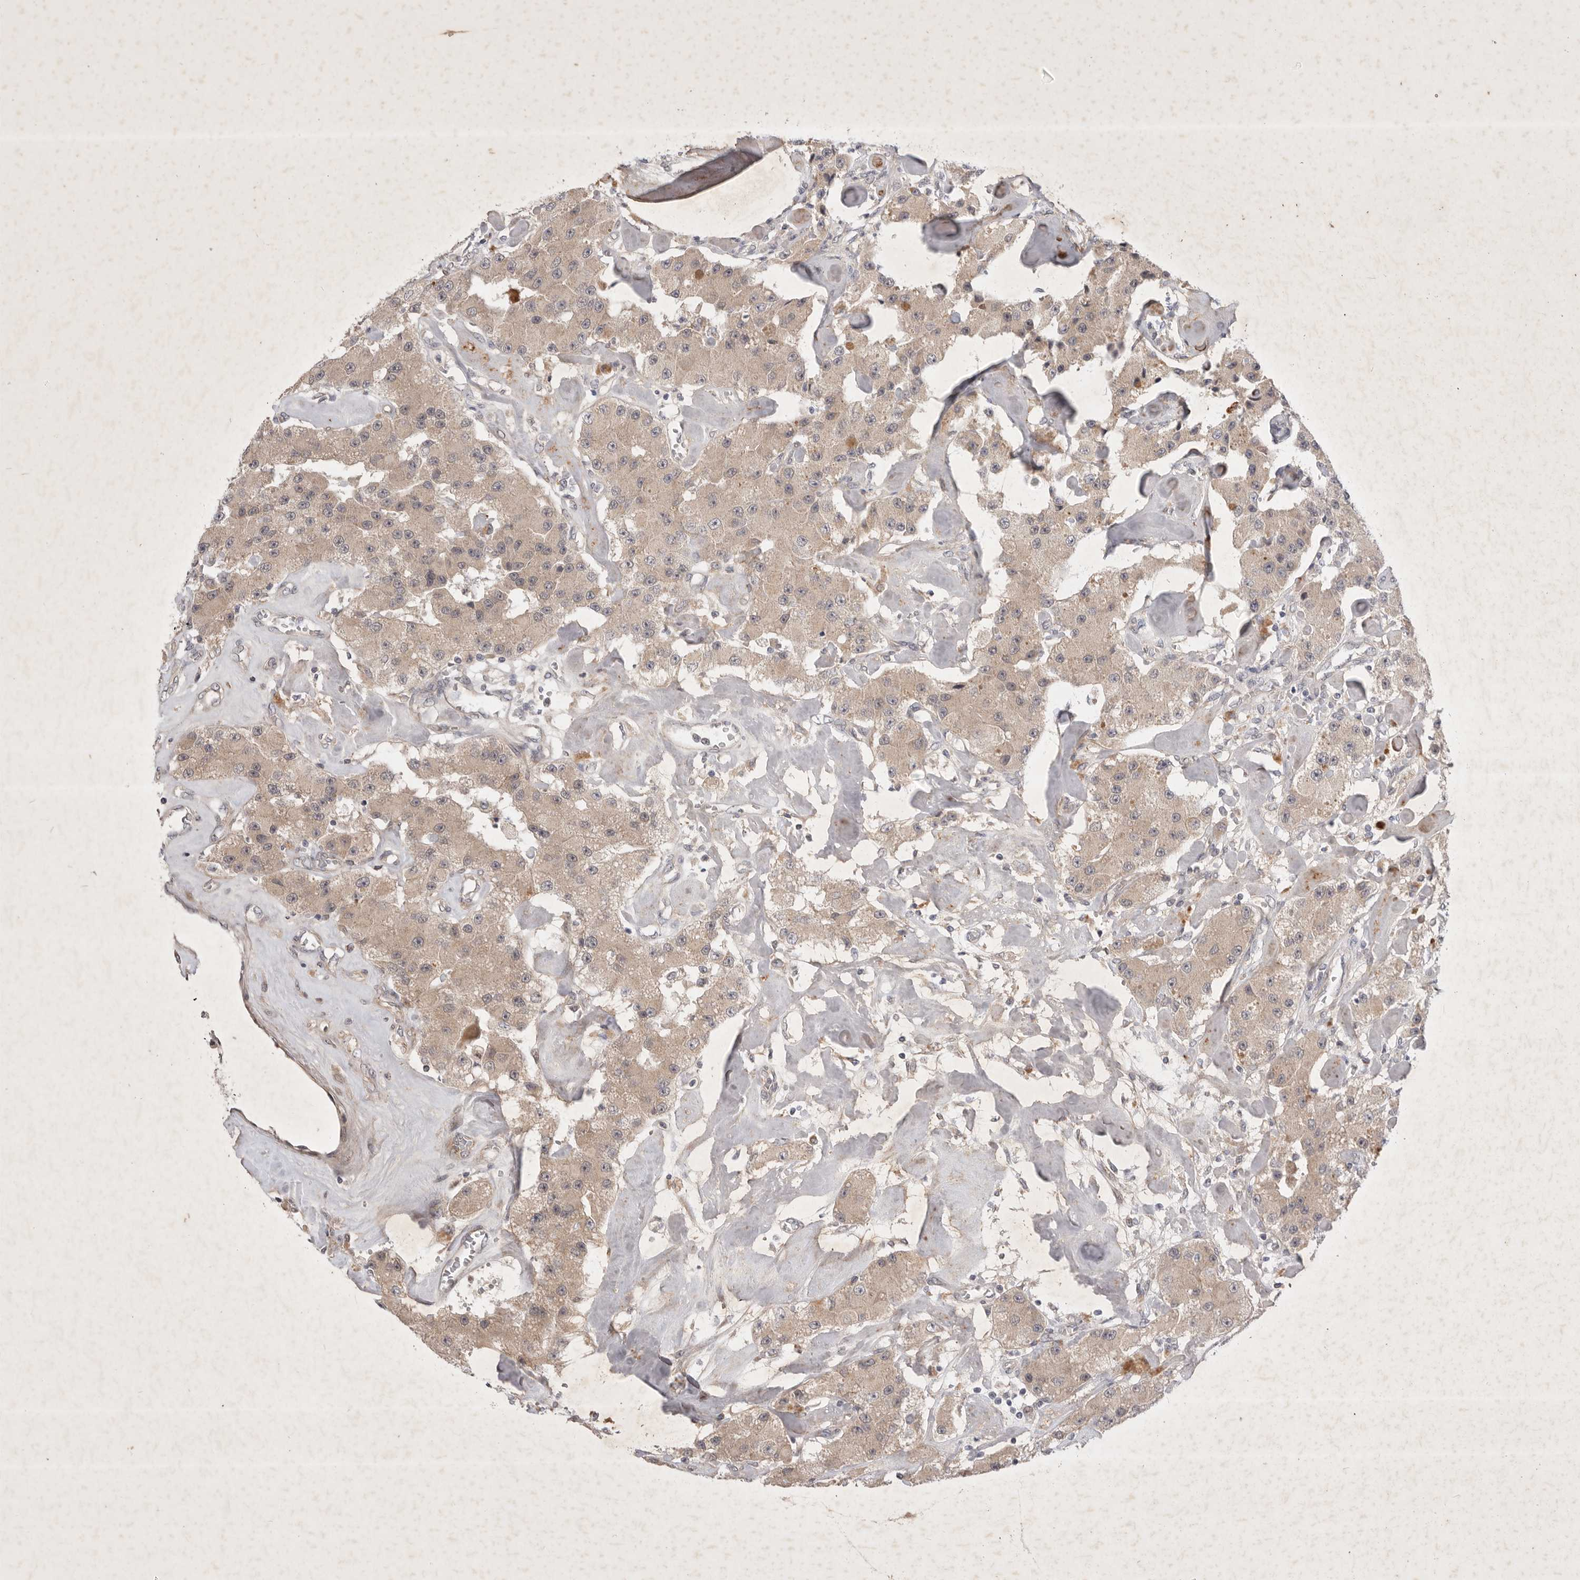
{"staining": {"intensity": "weak", "quantity": ">75%", "location": "cytoplasmic/membranous"}, "tissue": "carcinoid", "cell_type": "Tumor cells", "image_type": "cancer", "snomed": [{"axis": "morphology", "description": "Carcinoid, malignant, NOS"}, {"axis": "topography", "description": "Pancreas"}], "caption": "Carcinoid (malignant) stained with a protein marker reveals weak staining in tumor cells.", "gene": "PTPDC1", "patient": {"sex": "male", "age": 41}}